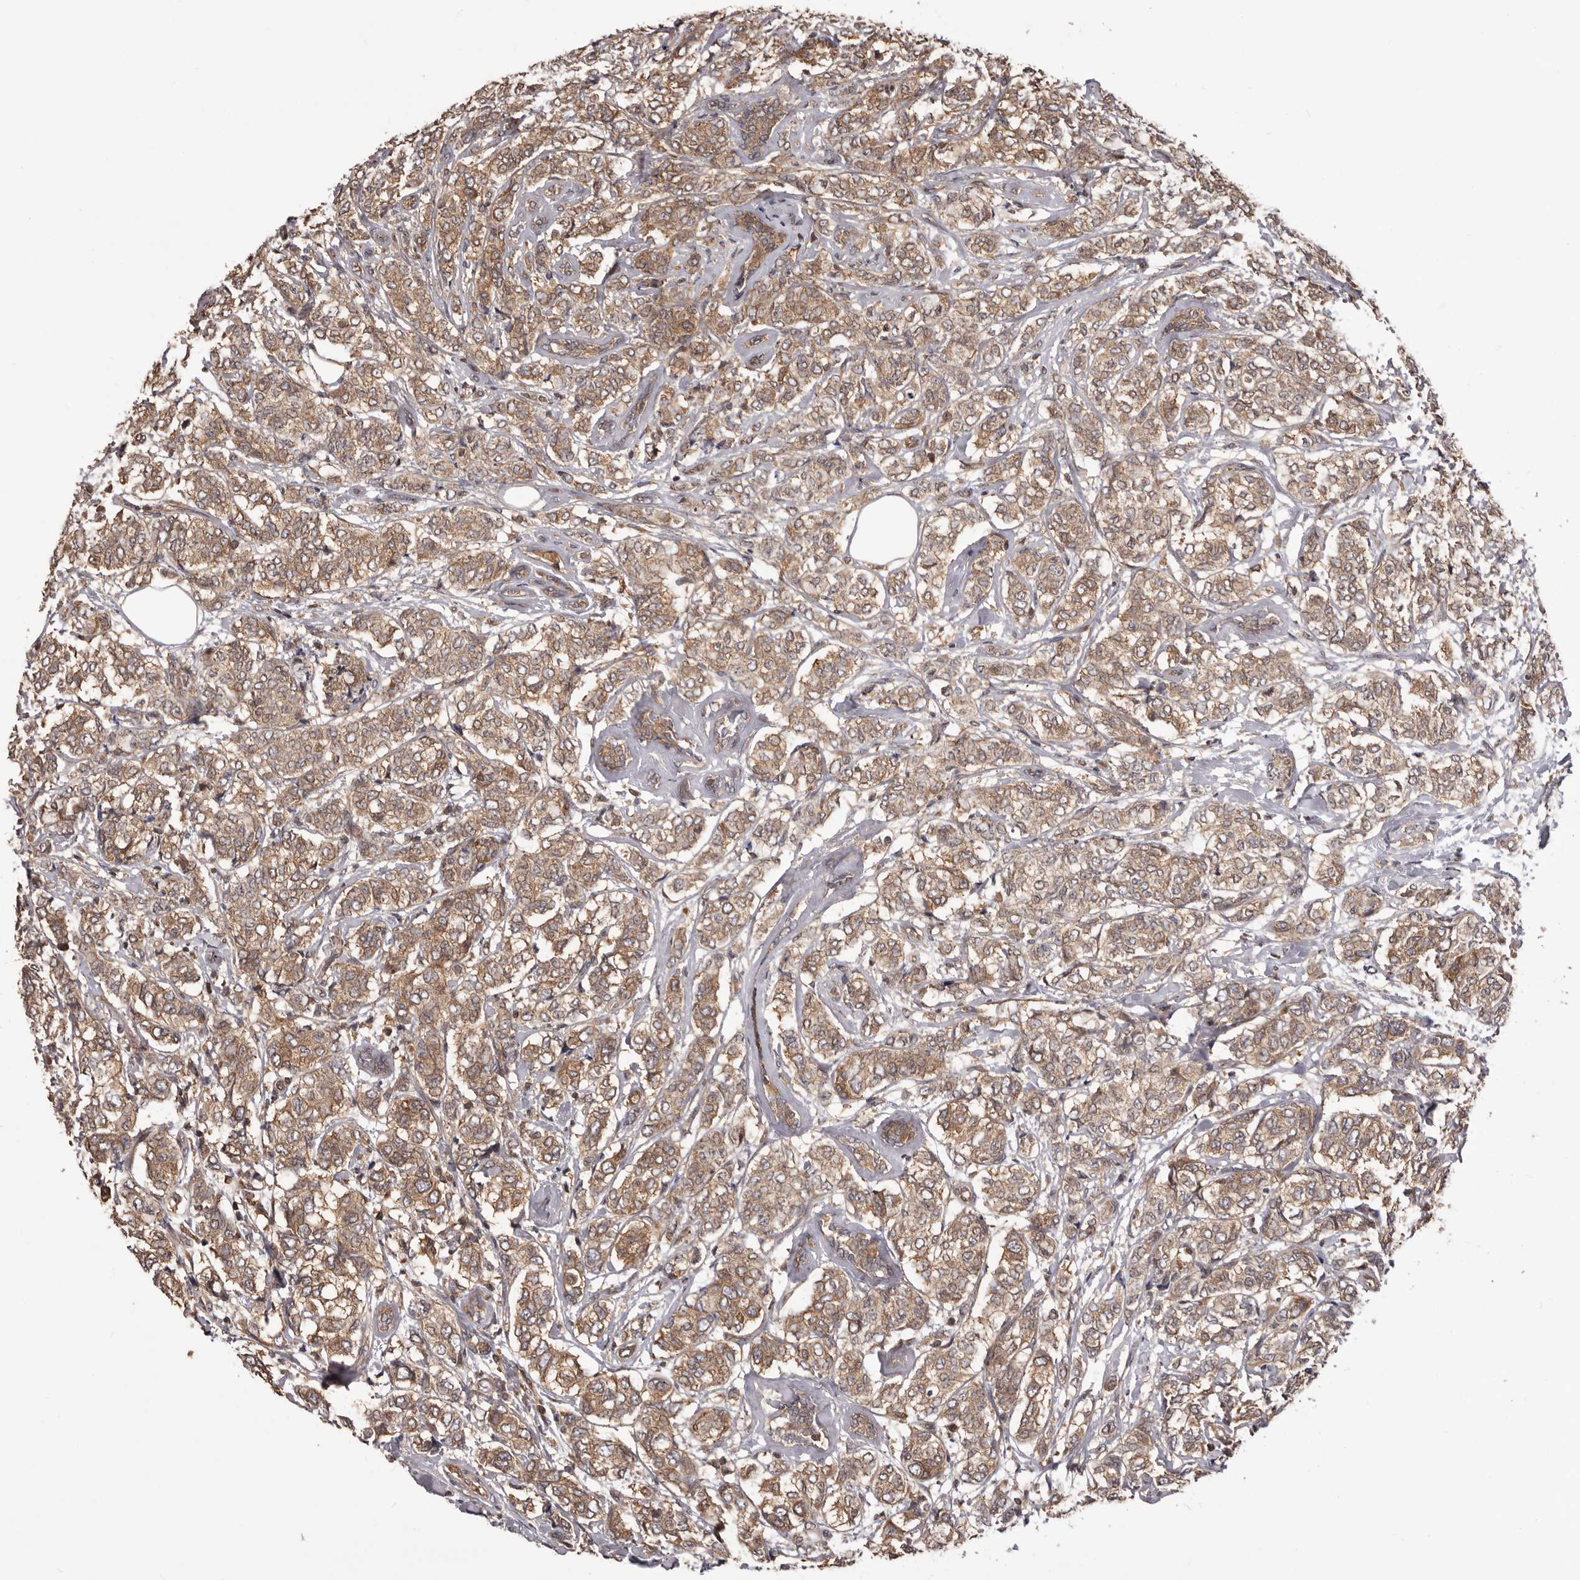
{"staining": {"intensity": "moderate", "quantity": ">75%", "location": "cytoplasmic/membranous"}, "tissue": "breast cancer", "cell_type": "Tumor cells", "image_type": "cancer", "snomed": [{"axis": "morphology", "description": "Lobular carcinoma"}, {"axis": "topography", "description": "Breast"}], "caption": "About >75% of tumor cells in breast cancer (lobular carcinoma) reveal moderate cytoplasmic/membranous protein expression as visualized by brown immunohistochemical staining.", "gene": "HBS1L", "patient": {"sex": "female", "age": 60}}